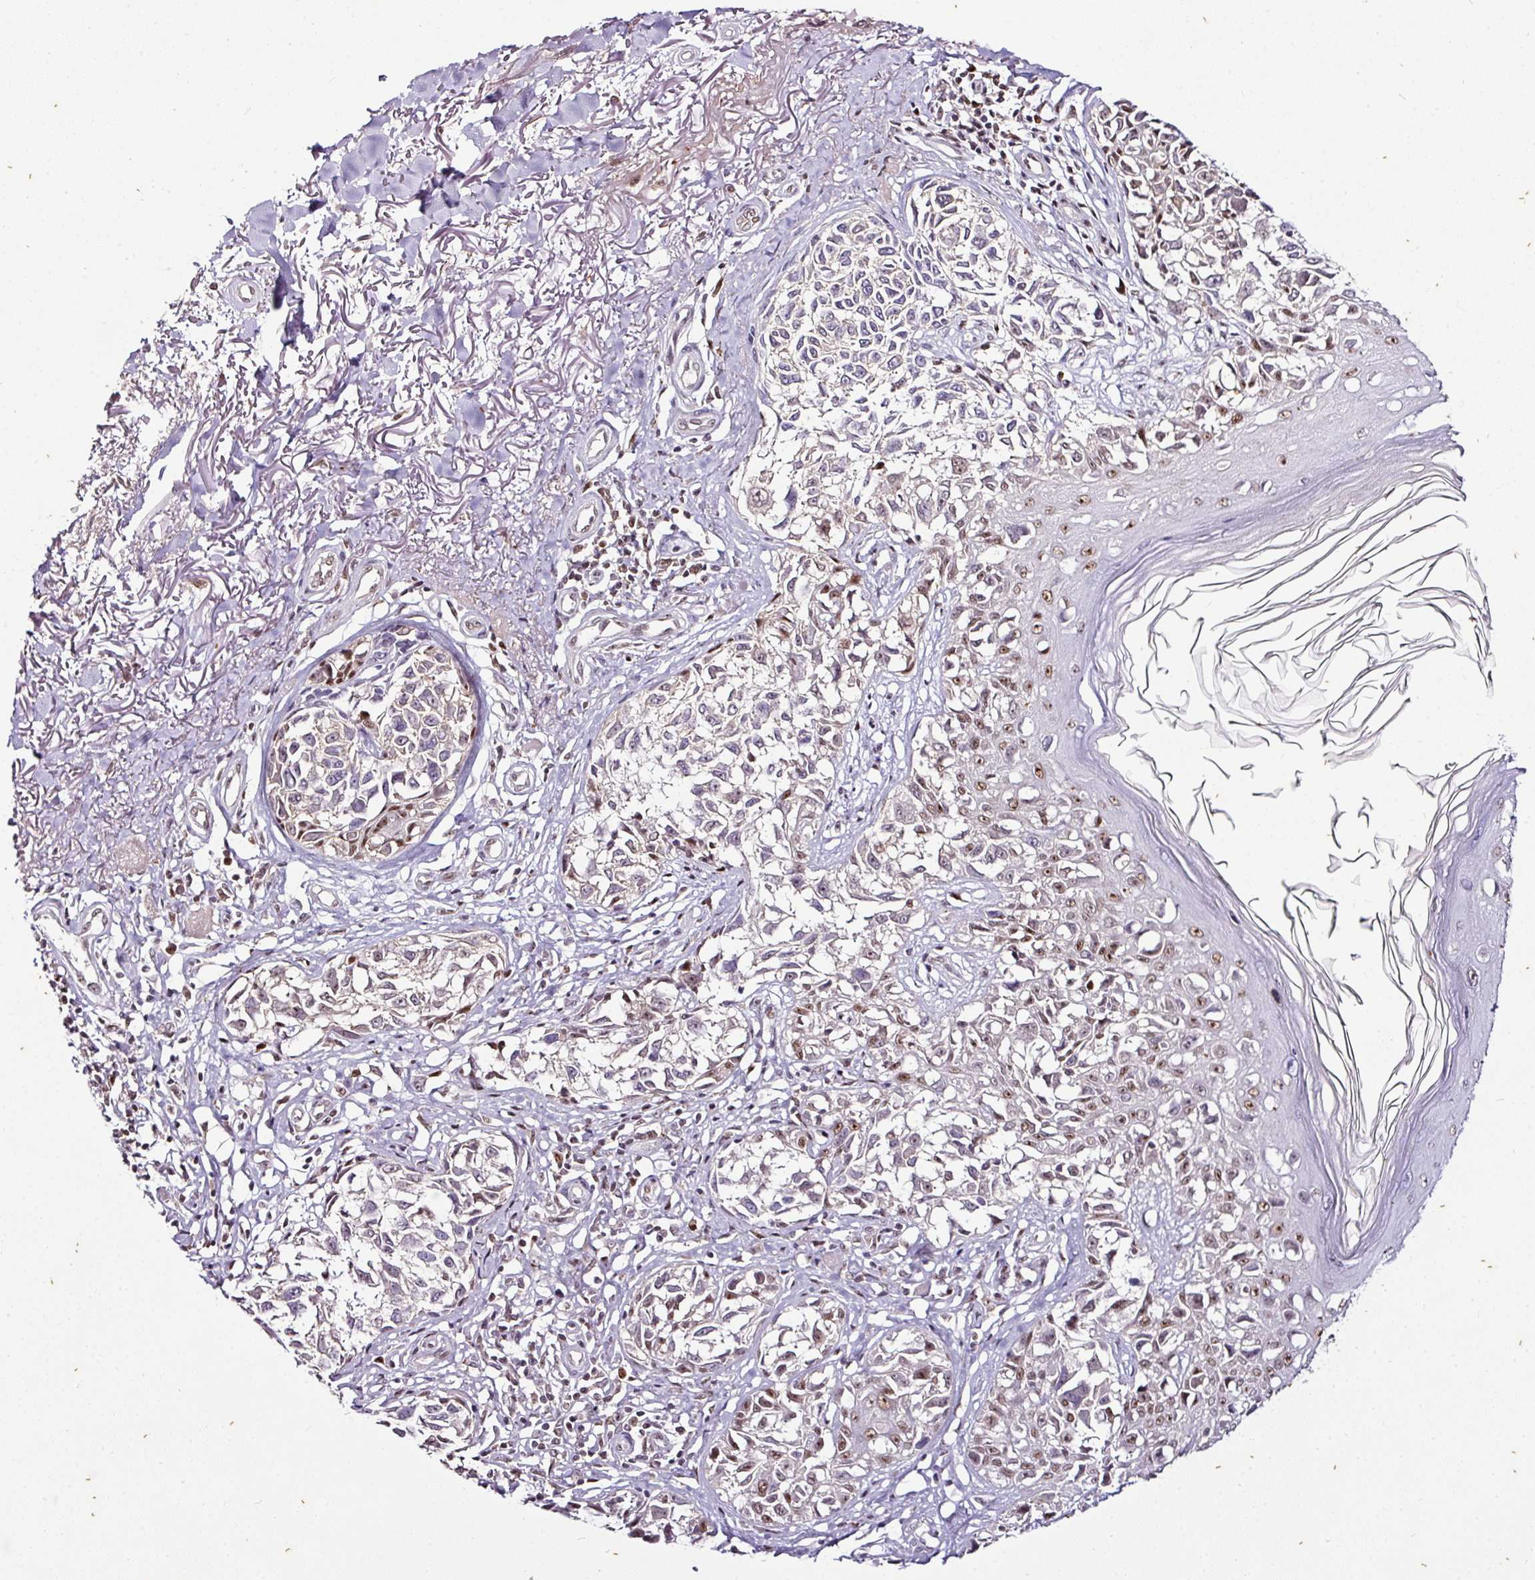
{"staining": {"intensity": "moderate", "quantity": "25%-75%", "location": "nuclear"}, "tissue": "melanoma", "cell_type": "Tumor cells", "image_type": "cancer", "snomed": [{"axis": "morphology", "description": "Malignant melanoma, NOS"}, {"axis": "topography", "description": "Skin"}], "caption": "IHC micrograph of neoplastic tissue: human malignant melanoma stained using IHC exhibits medium levels of moderate protein expression localized specifically in the nuclear of tumor cells, appearing as a nuclear brown color.", "gene": "KLF16", "patient": {"sex": "male", "age": 73}}